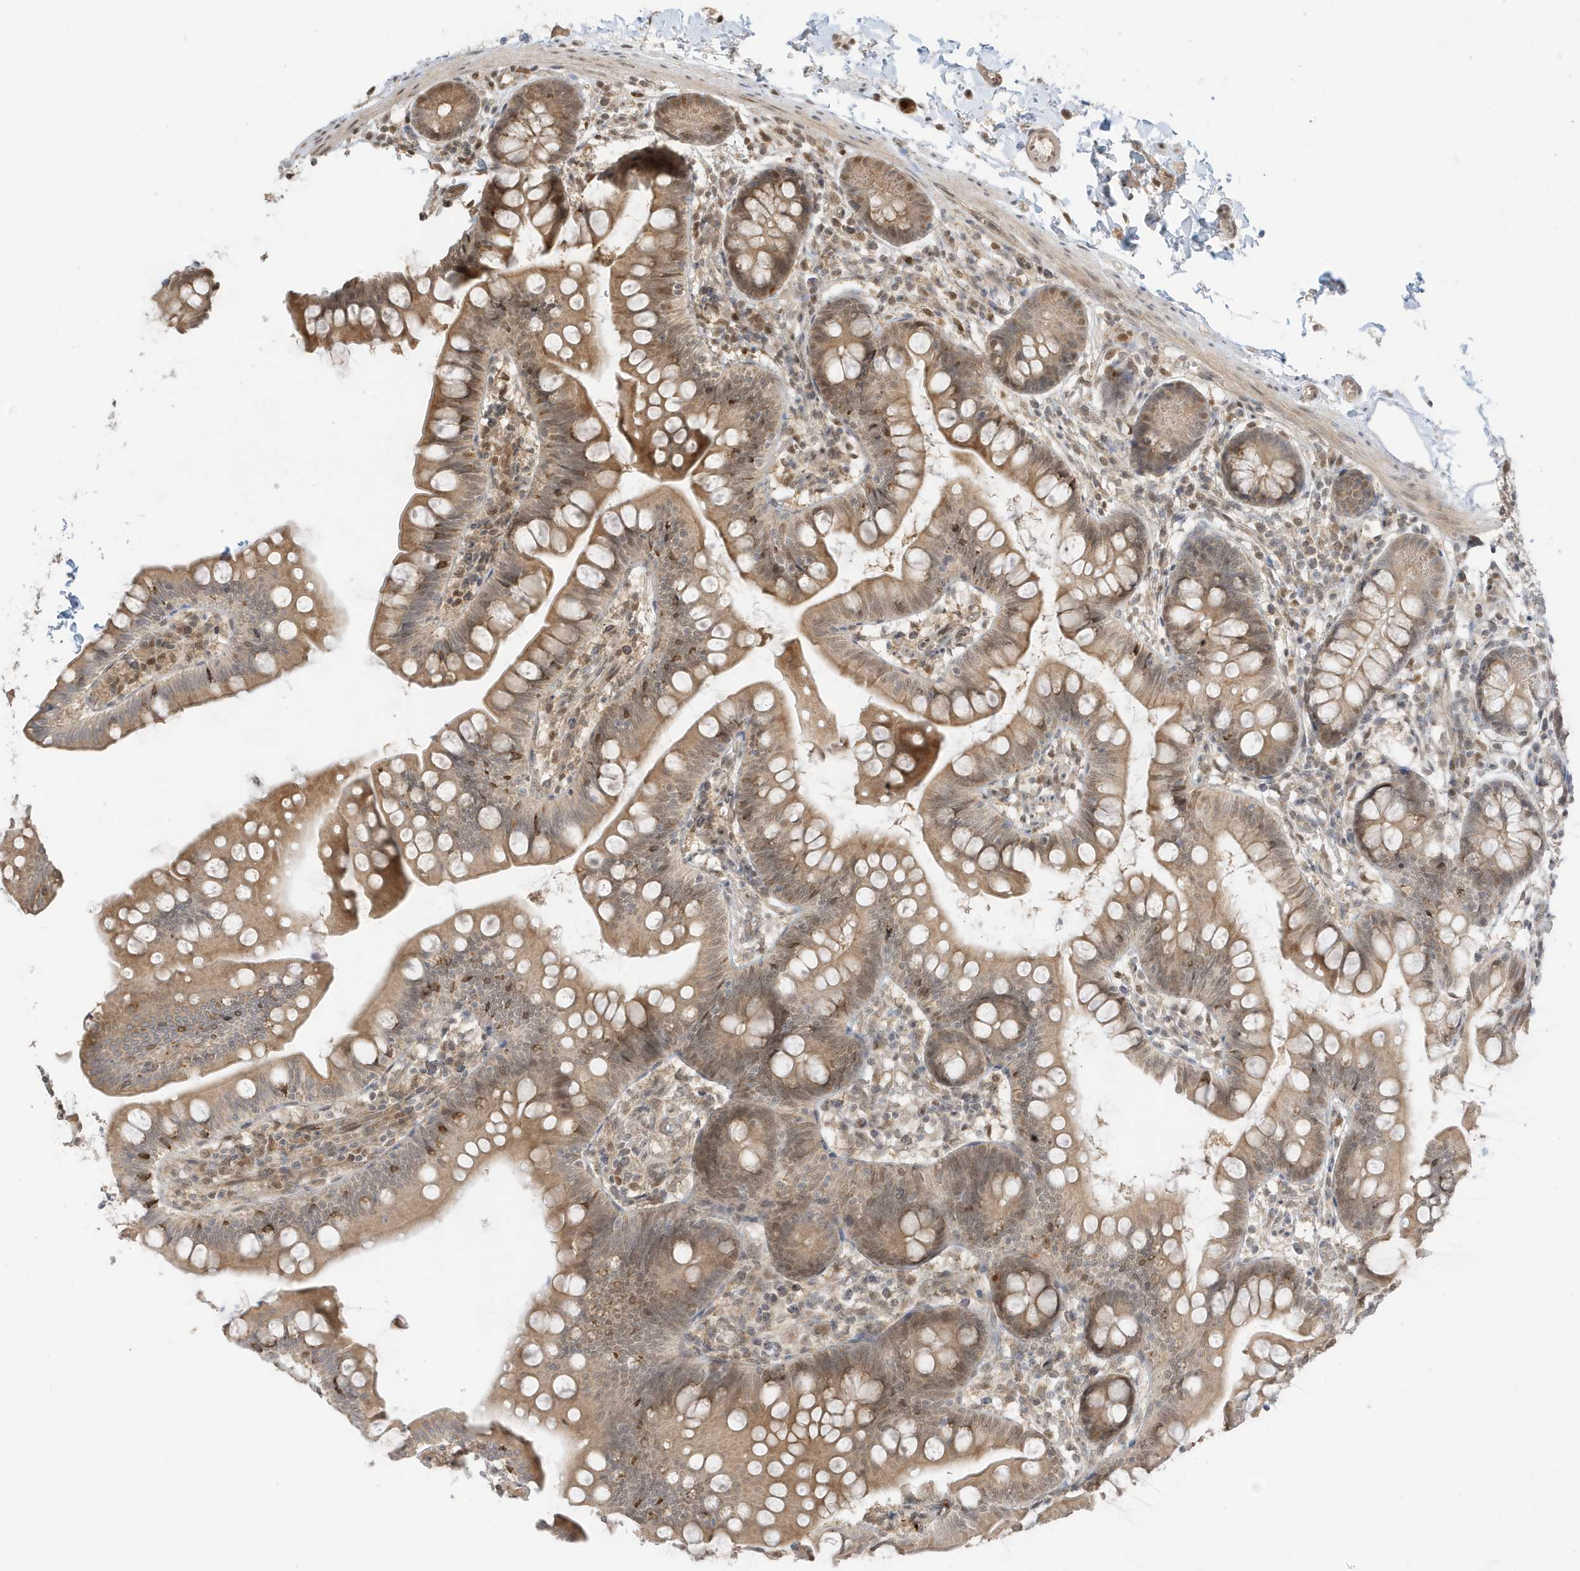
{"staining": {"intensity": "moderate", "quantity": "25%-75%", "location": "cytoplasmic/membranous,nuclear"}, "tissue": "small intestine", "cell_type": "Glandular cells", "image_type": "normal", "snomed": [{"axis": "morphology", "description": "Normal tissue, NOS"}, {"axis": "topography", "description": "Small intestine"}], "caption": "The histopathology image demonstrates immunohistochemical staining of unremarkable small intestine. There is moderate cytoplasmic/membranous,nuclear expression is present in approximately 25%-75% of glandular cells. (Brightfield microscopy of DAB IHC at high magnification).", "gene": "ZBTB41", "patient": {"sex": "male", "age": 7}}